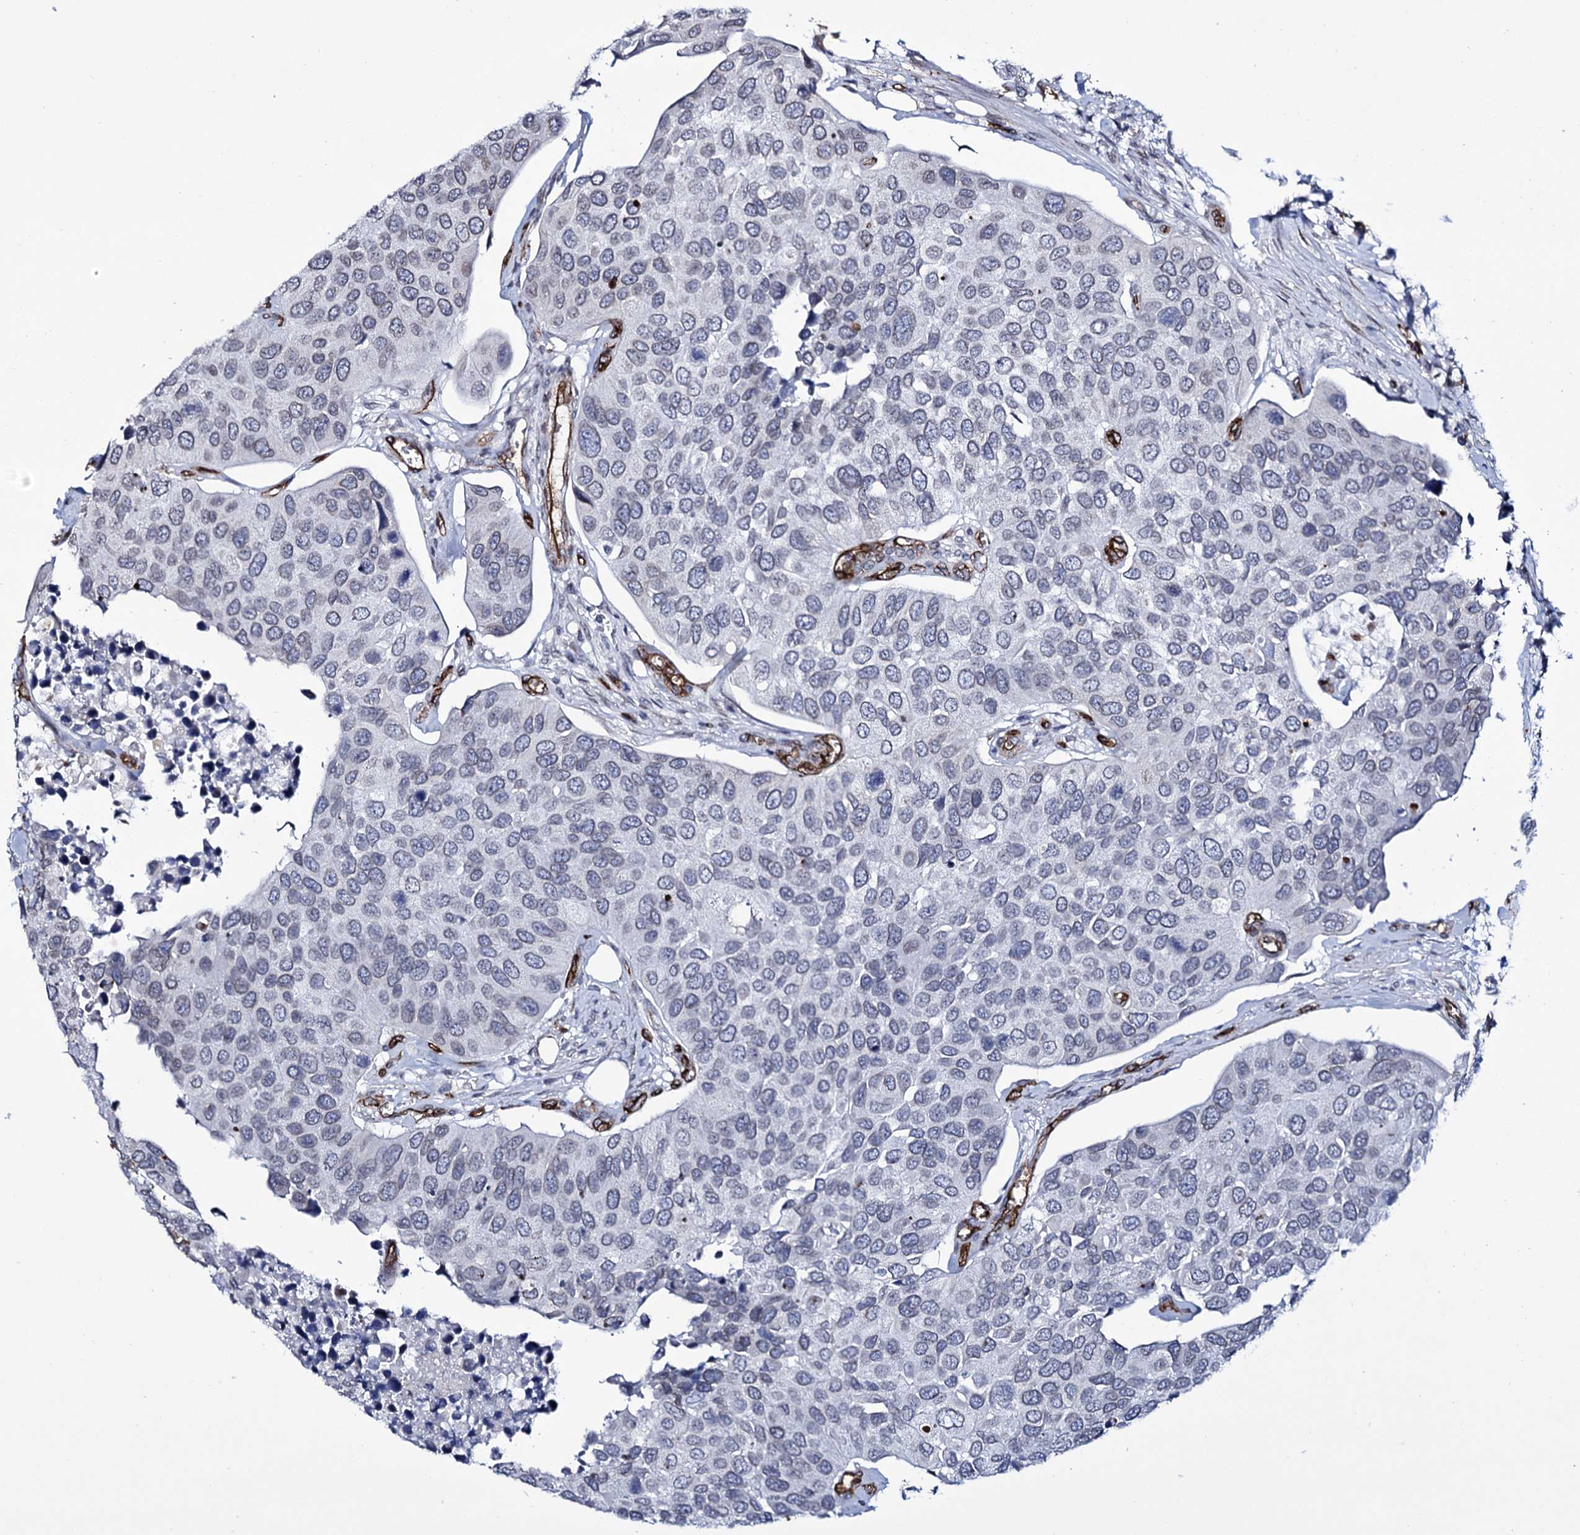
{"staining": {"intensity": "negative", "quantity": "none", "location": "none"}, "tissue": "urothelial cancer", "cell_type": "Tumor cells", "image_type": "cancer", "snomed": [{"axis": "morphology", "description": "Urothelial carcinoma, High grade"}, {"axis": "topography", "description": "Urinary bladder"}], "caption": "Immunohistochemical staining of urothelial cancer displays no significant expression in tumor cells. Nuclei are stained in blue.", "gene": "ZC3H12C", "patient": {"sex": "male", "age": 74}}